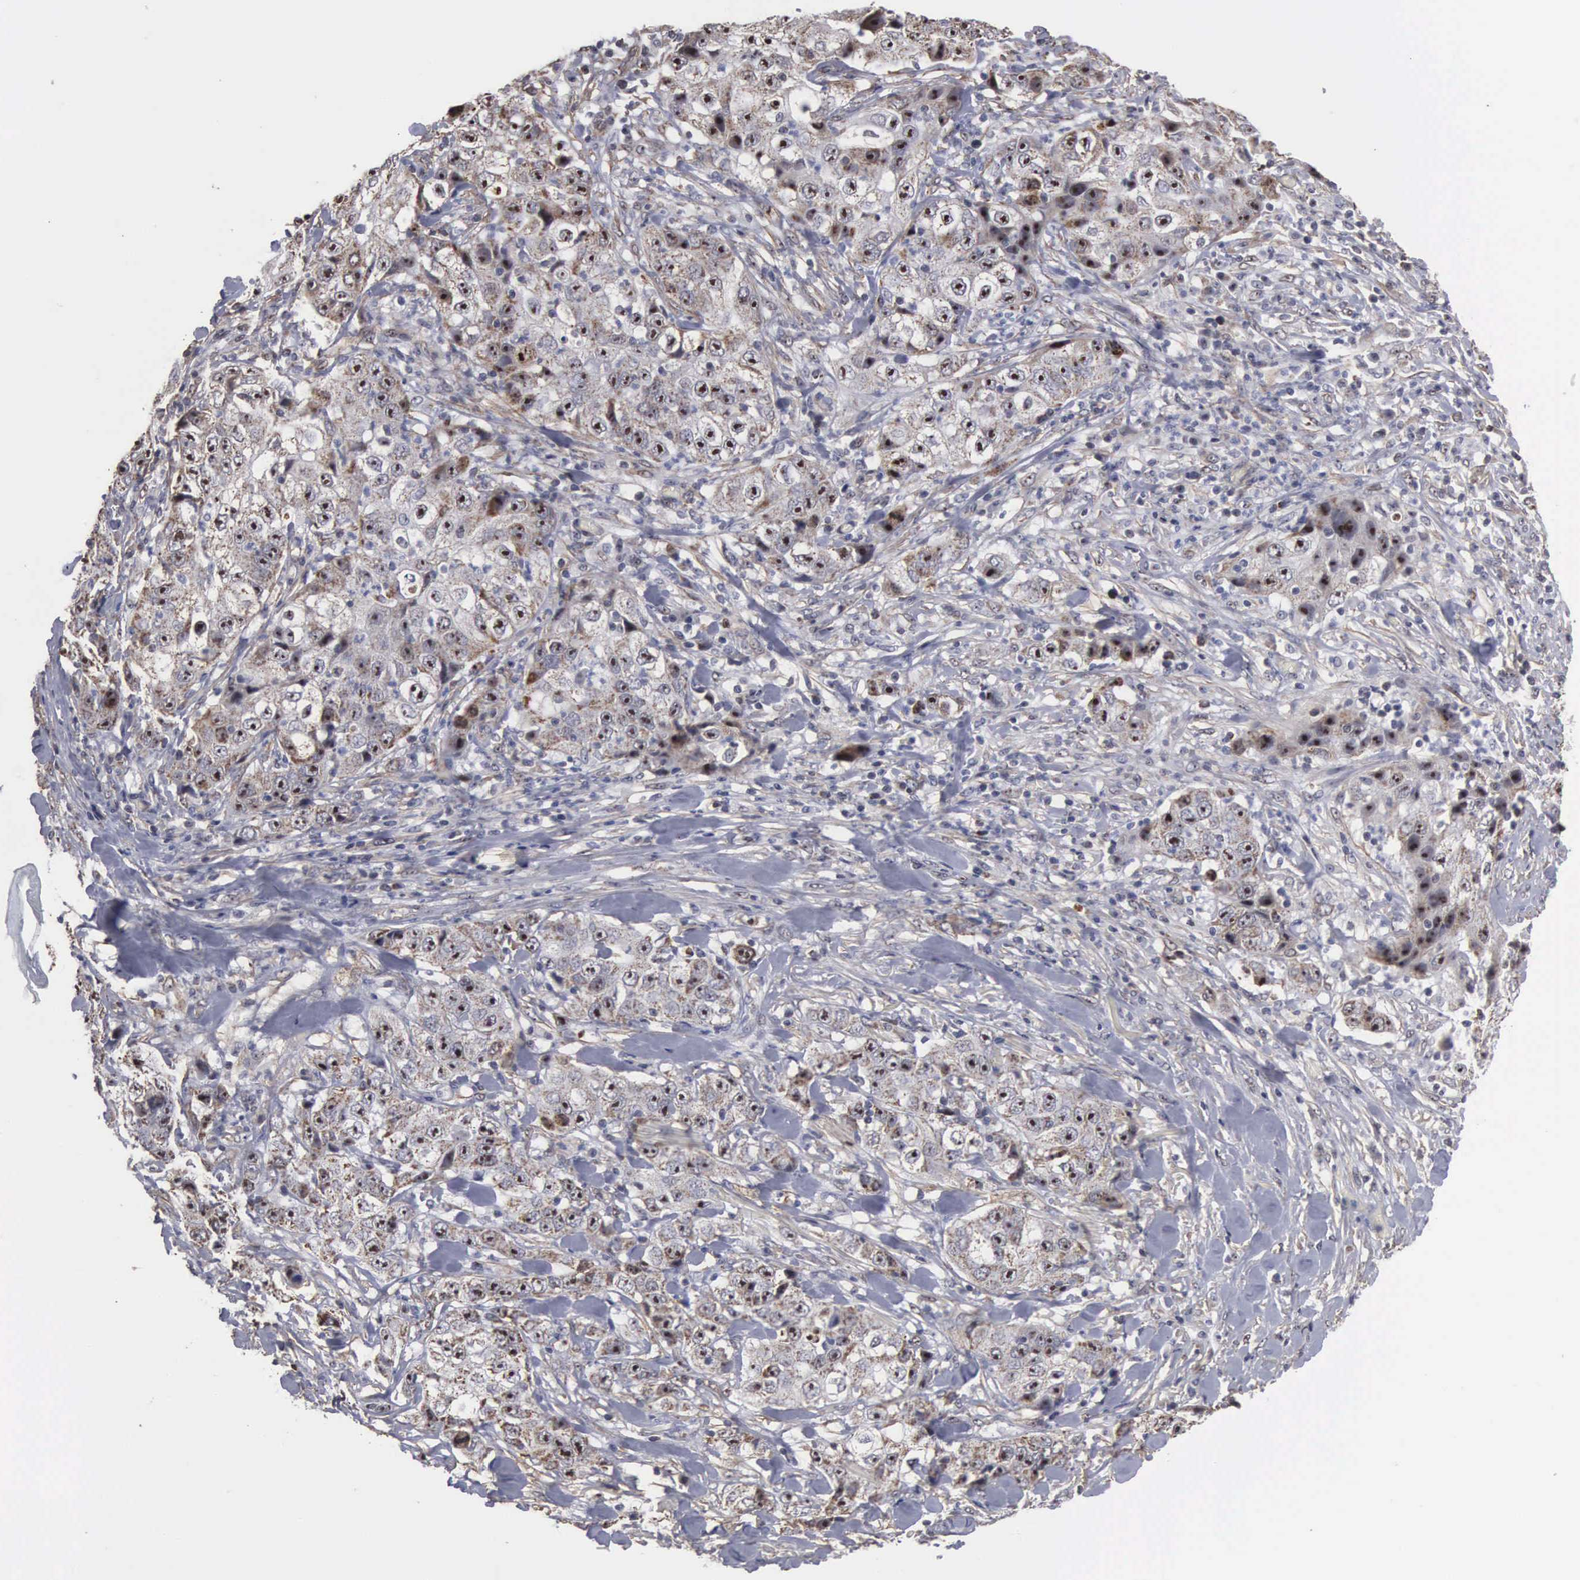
{"staining": {"intensity": "moderate", "quantity": "25%-75%", "location": "cytoplasmic/membranous,nuclear"}, "tissue": "lung cancer", "cell_type": "Tumor cells", "image_type": "cancer", "snomed": [{"axis": "morphology", "description": "Squamous cell carcinoma, NOS"}, {"axis": "topography", "description": "Lung"}], "caption": "This micrograph displays immunohistochemistry staining of lung cancer, with medium moderate cytoplasmic/membranous and nuclear expression in about 25%-75% of tumor cells.", "gene": "NGDN", "patient": {"sex": "male", "age": 64}}